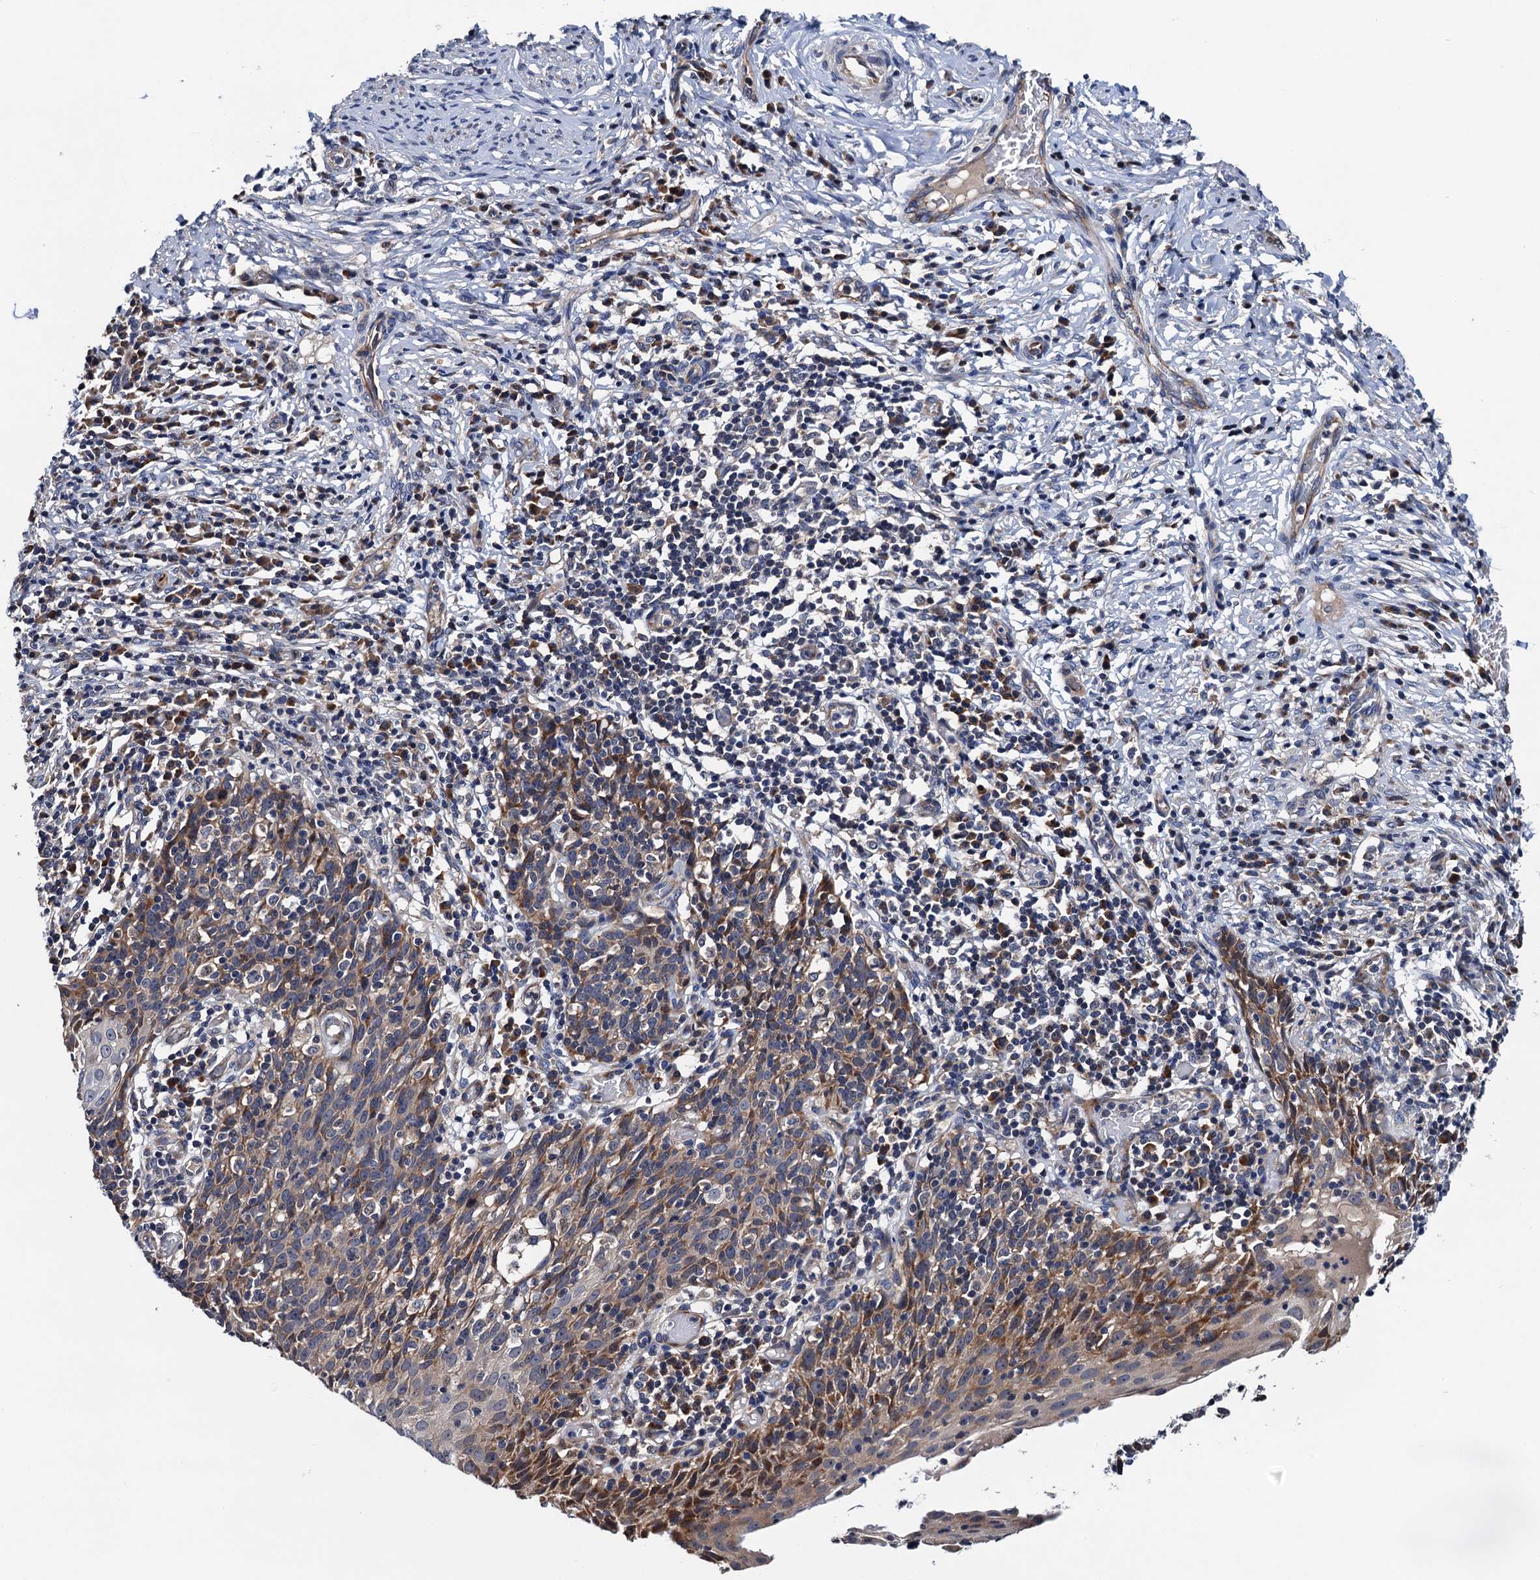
{"staining": {"intensity": "moderate", "quantity": ">75%", "location": "cytoplasmic/membranous"}, "tissue": "cervical cancer", "cell_type": "Tumor cells", "image_type": "cancer", "snomed": [{"axis": "morphology", "description": "Squamous cell carcinoma, NOS"}, {"axis": "topography", "description": "Cervix"}], "caption": "Immunohistochemical staining of human cervical cancer reveals medium levels of moderate cytoplasmic/membranous positivity in about >75% of tumor cells.", "gene": "TRMT112", "patient": {"sex": "female", "age": 50}}